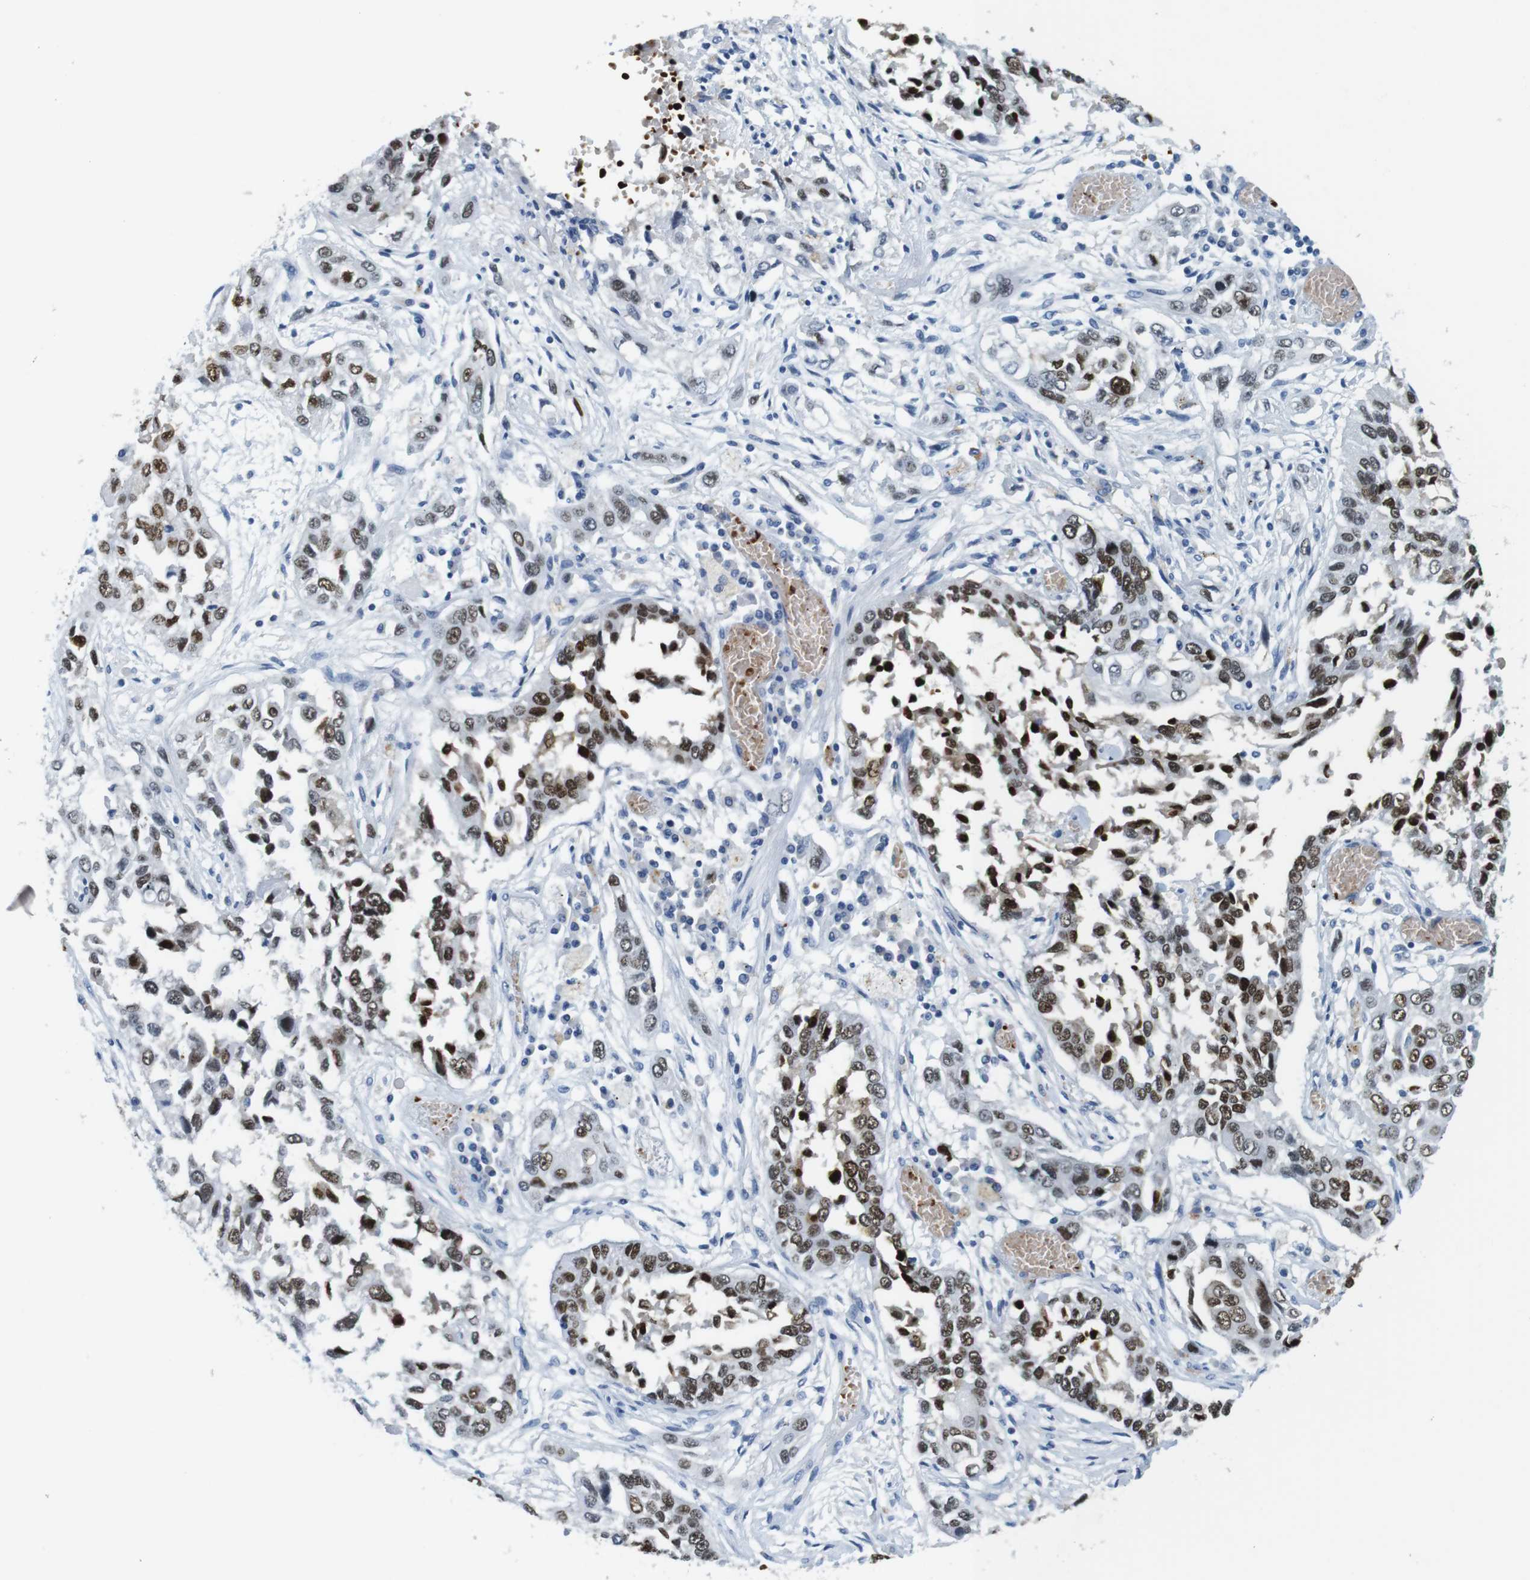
{"staining": {"intensity": "strong", "quantity": ">75%", "location": "nuclear"}, "tissue": "lung cancer", "cell_type": "Tumor cells", "image_type": "cancer", "snomed": [{"axis": "morphology", "description": "Squamous cell carcinoma, NOS"}, {"axis": "topography", "description": "Lung"}], "caption": "The micrograph exhibits immunohistochemical staining of lung cancer (squamous cell carcinoma). There is strong nuclear expression is identified in approximately >75% of tumor cells. The protein is shown in brown color, while the nuclei are stained blue.", "gene": "TFAP2C", "patient": {"sex": "male", "age": 71}}